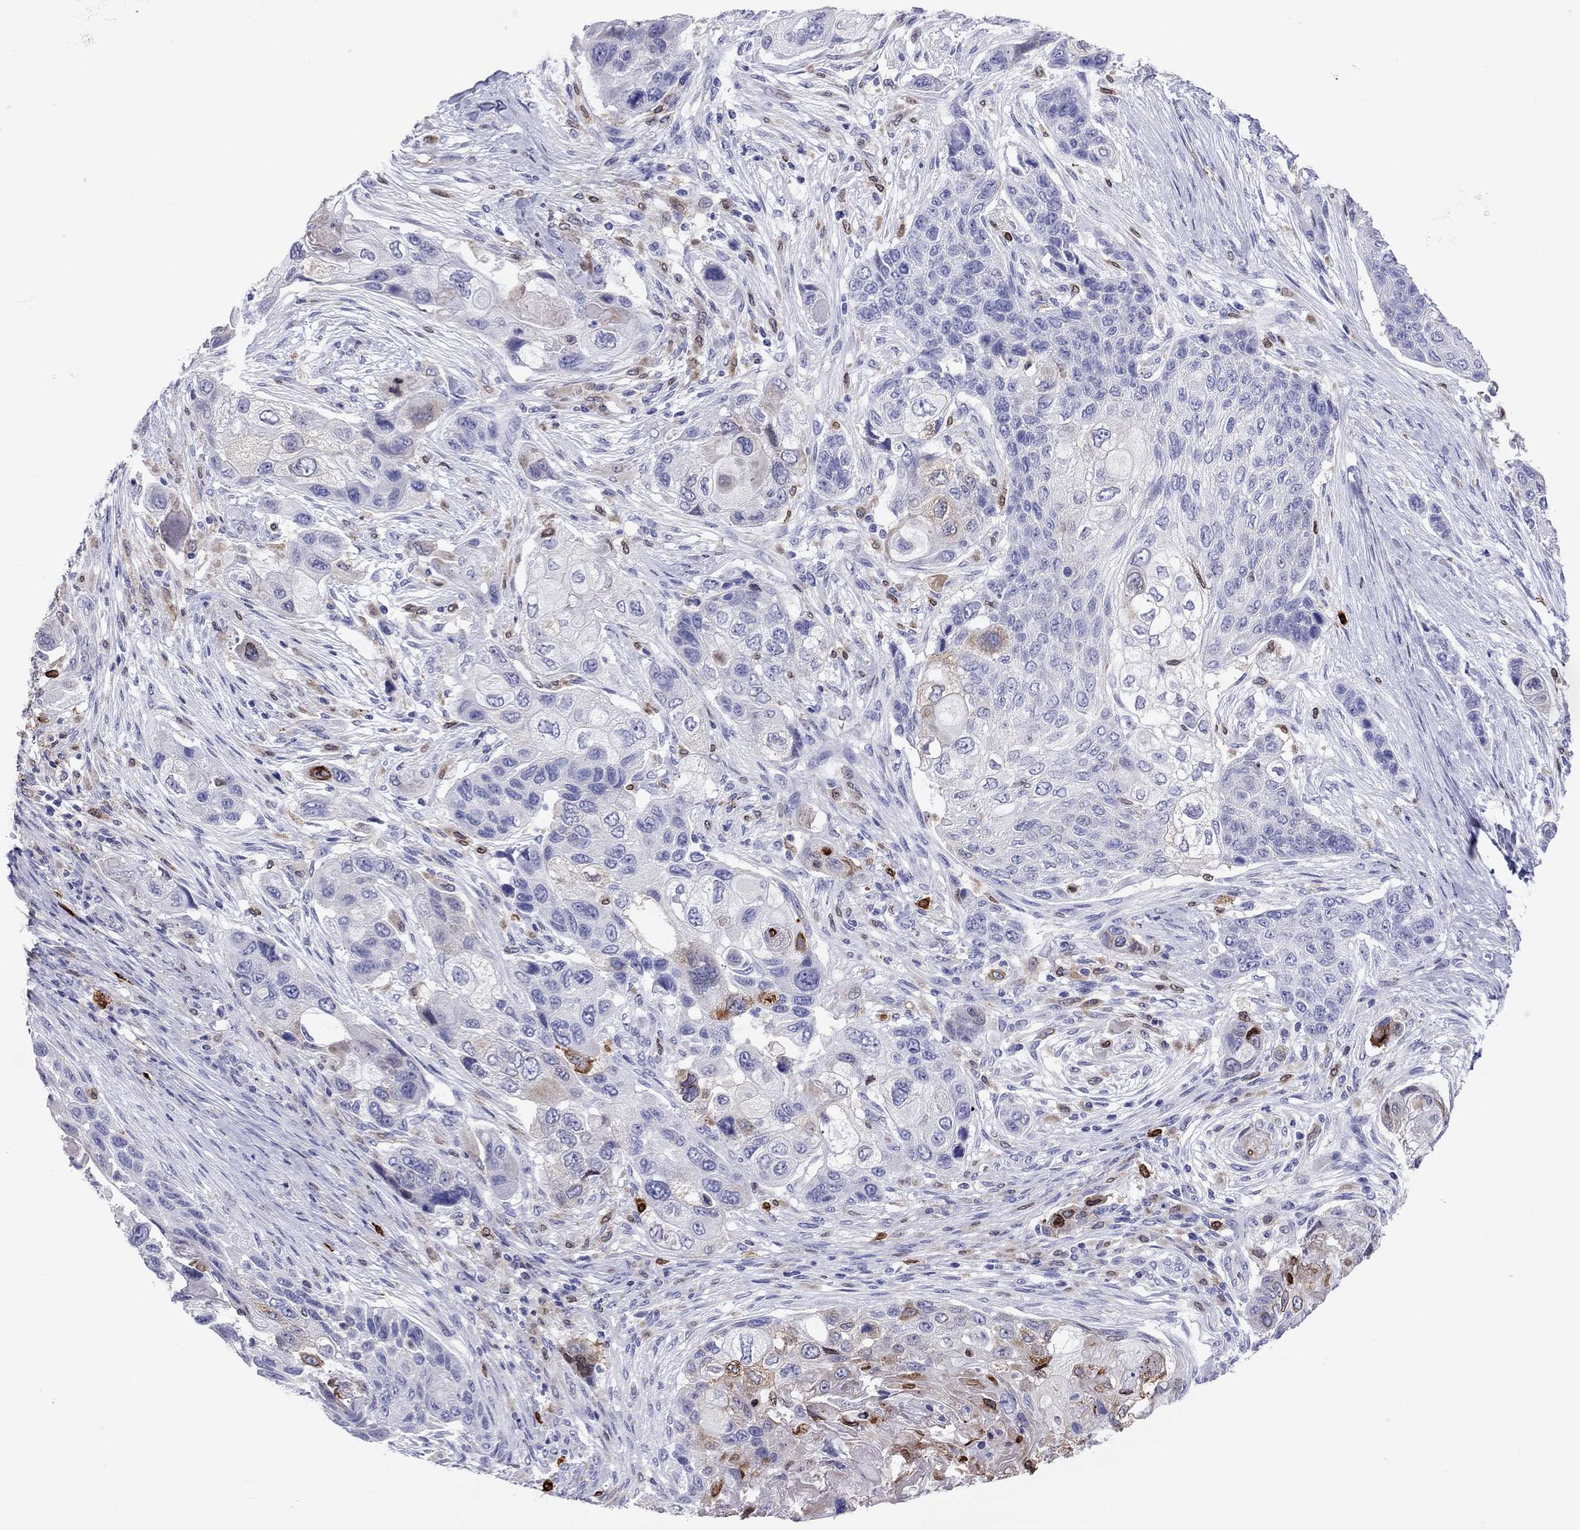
{"staining": {"intensity": "negative", "quantity": "none", "location": "none"}, "tissue": "lung cancer", "cell_type": "Tumor cells", "image_type": "cancer", "snomed": [{"axis": "morphology", "description": "Squamous cell carcinoma, NOS"}, {"axis": "topography", "description": "Lung"}], "caption": "DAB immunohistochemical staining of human lung cancer shows no significant expression in tumor cells. The staining was performed using DAB (3,3'-diaminobenzidine) to visualize the protein expression in brown, while the nuclei were stained in blue with hematoxylin (Magnification: 20x).", "gene": "ADORA2A", "patient": {"sex": "male", "age": 69}}